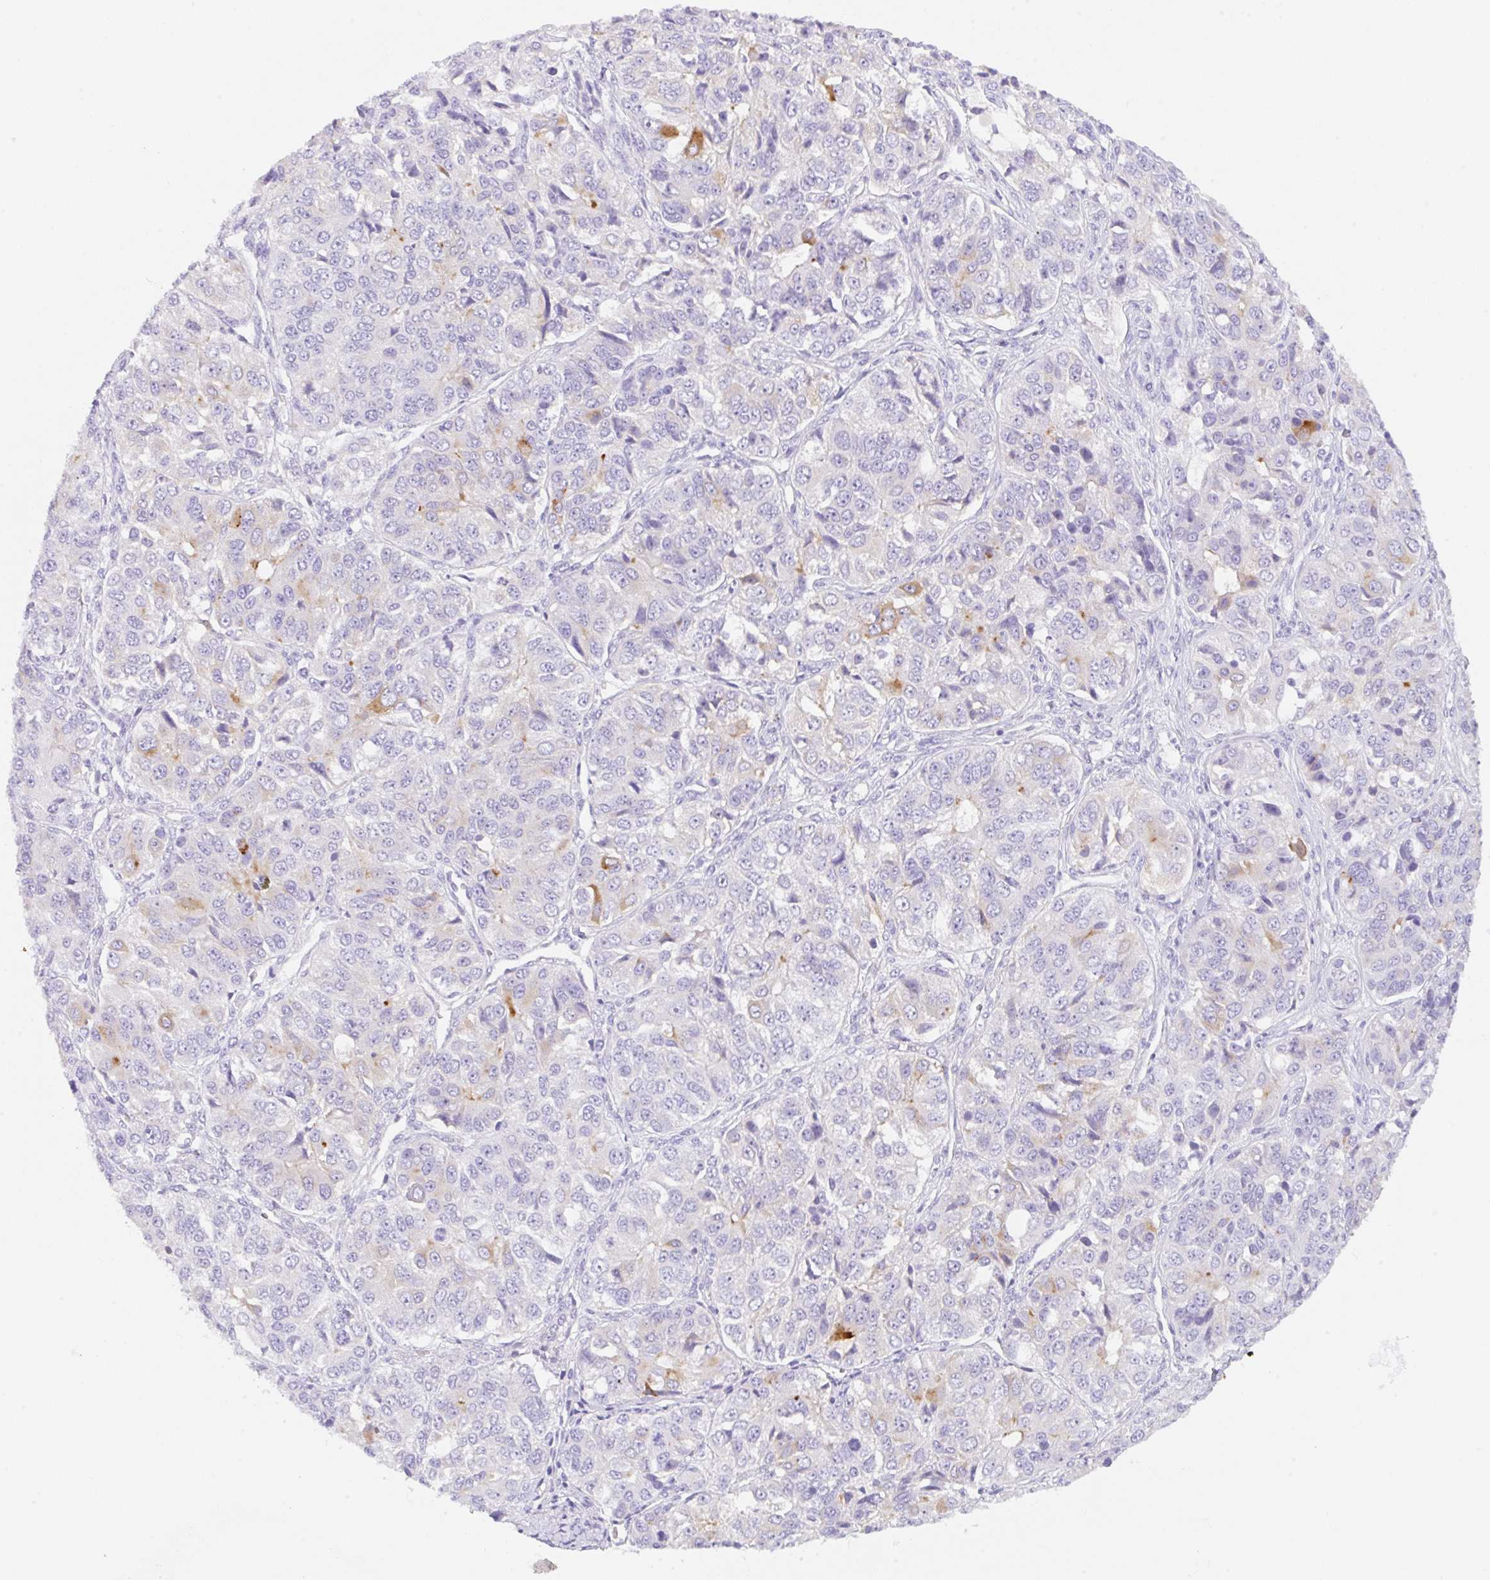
{"staining": {"intensity": "moderate", "quantity": "<25%", "location": "cytoplasmic/membranous"}, "tissue": "ovarian cancer", "cell_type": "Tumor cells", "image_type": "cancer", "snomed": [{"axis": "morphology", "description": "Carcinoma, endometroid"}, {"axis": "topography", "description": "Ovary"}], "caption": "A brown stain shows moderate cytoplasmic/membranous expression of a protein in ovarian cancer (endometroid carcinoma) tumor cells.", "gene": "KLK8", "patient": {"sex": "female", "age": 51}}